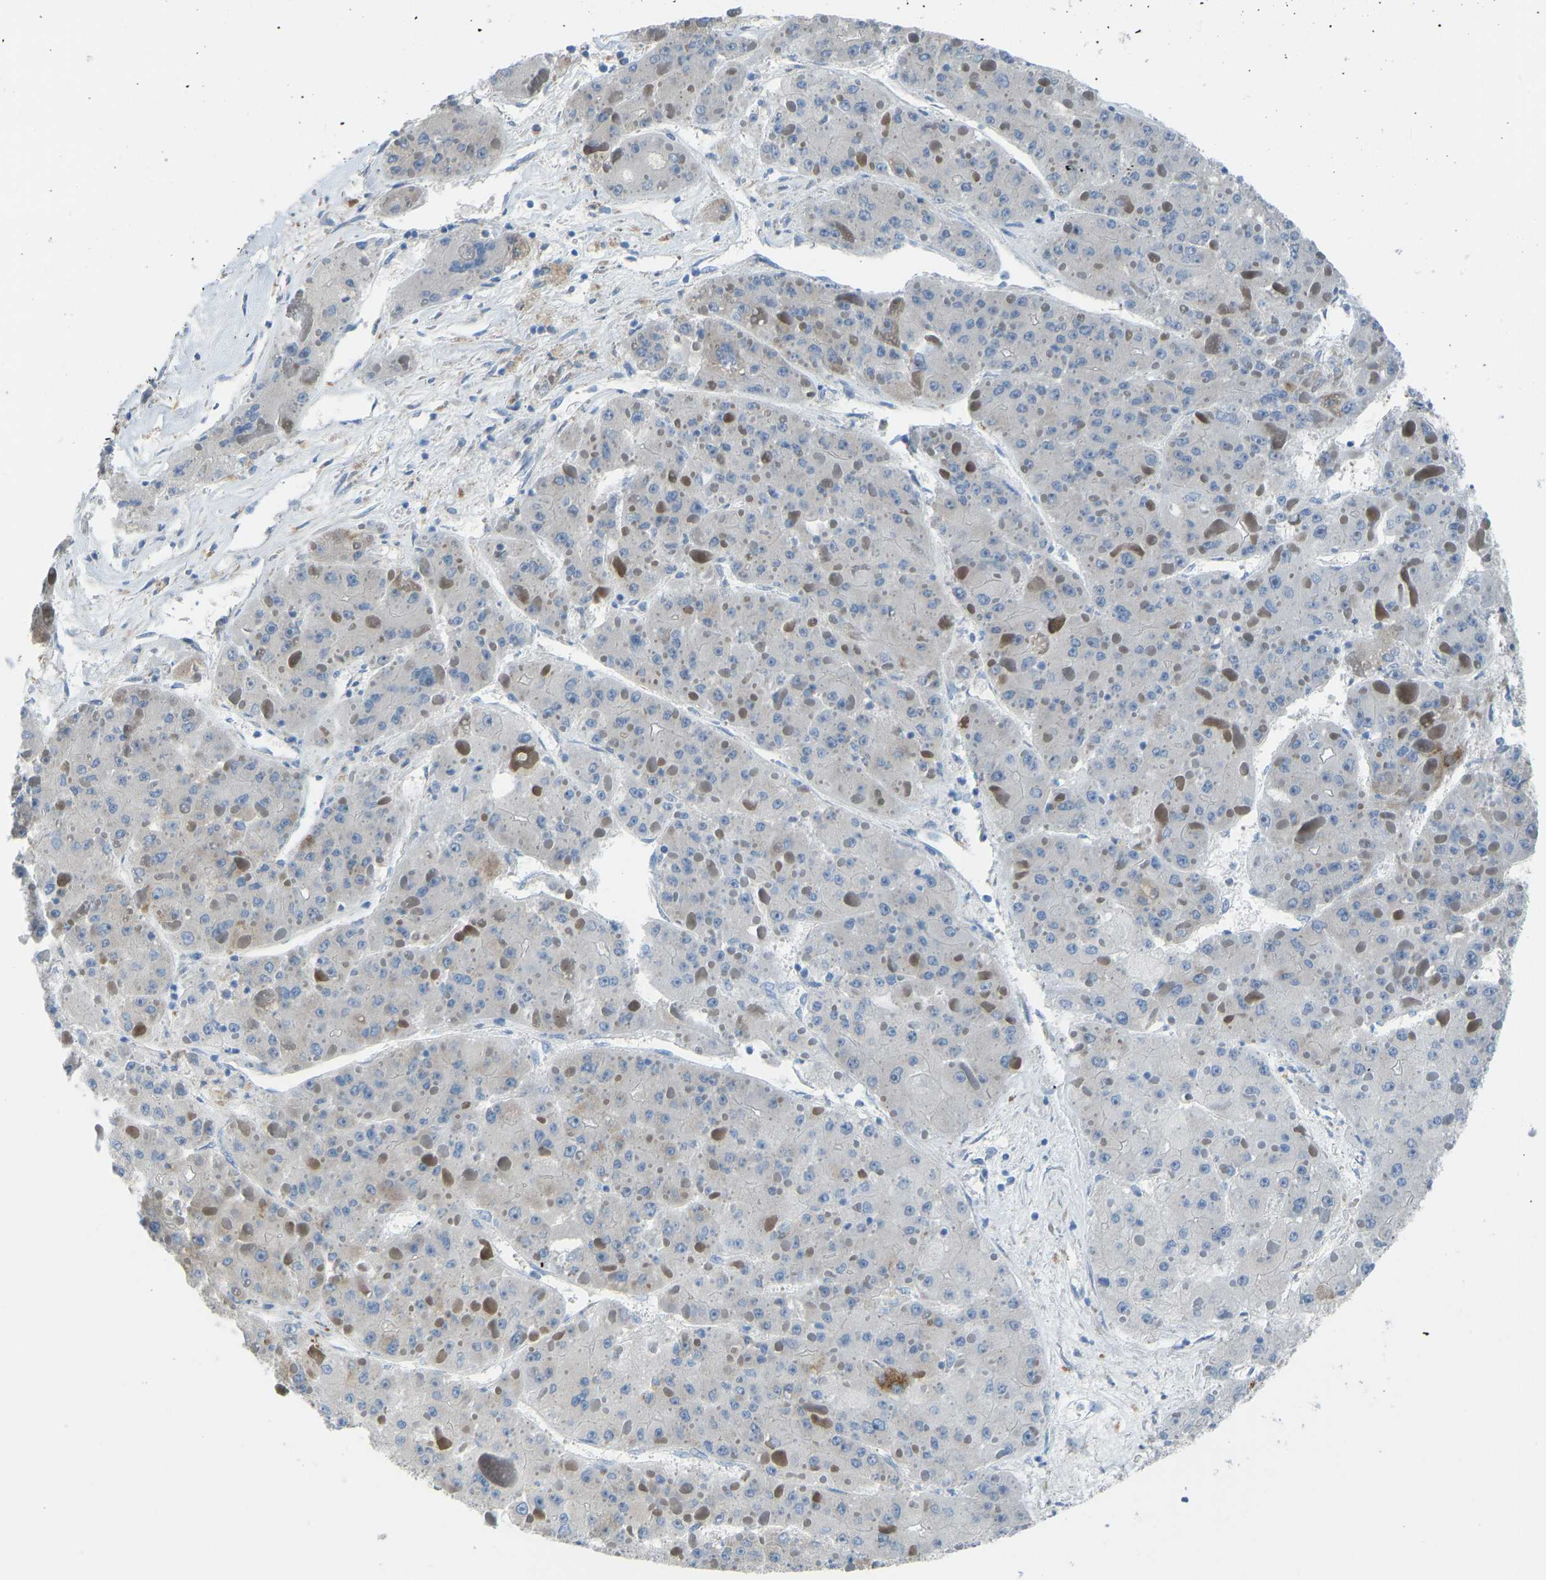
{"staining": {"intensity": "negative", "quantity": "none", "location": "none"}, "tissue": "liver cancer", "cell_type": "Tumor cells", "image_type": "cancer", "snomed": [{"axis": "morphology", "description": "Carcinoma, Hepatocellular, NOS"}, {"axis": "topography", "description": "Liver"}], "caption": "Immunohistochemistry image of neoplastic tissue: human liver cancer (hepatocellular carcinoma) stained with DAB (3,3'-diaminobenzidine) displays no significant protein positivity in tumor cells. (Brightfield microscopy of DAB (3,3'-diaminobenzidine) IHC at high magnification).", "gene": "SMIM20", "patient": {"sex": "female", "age": 73}}